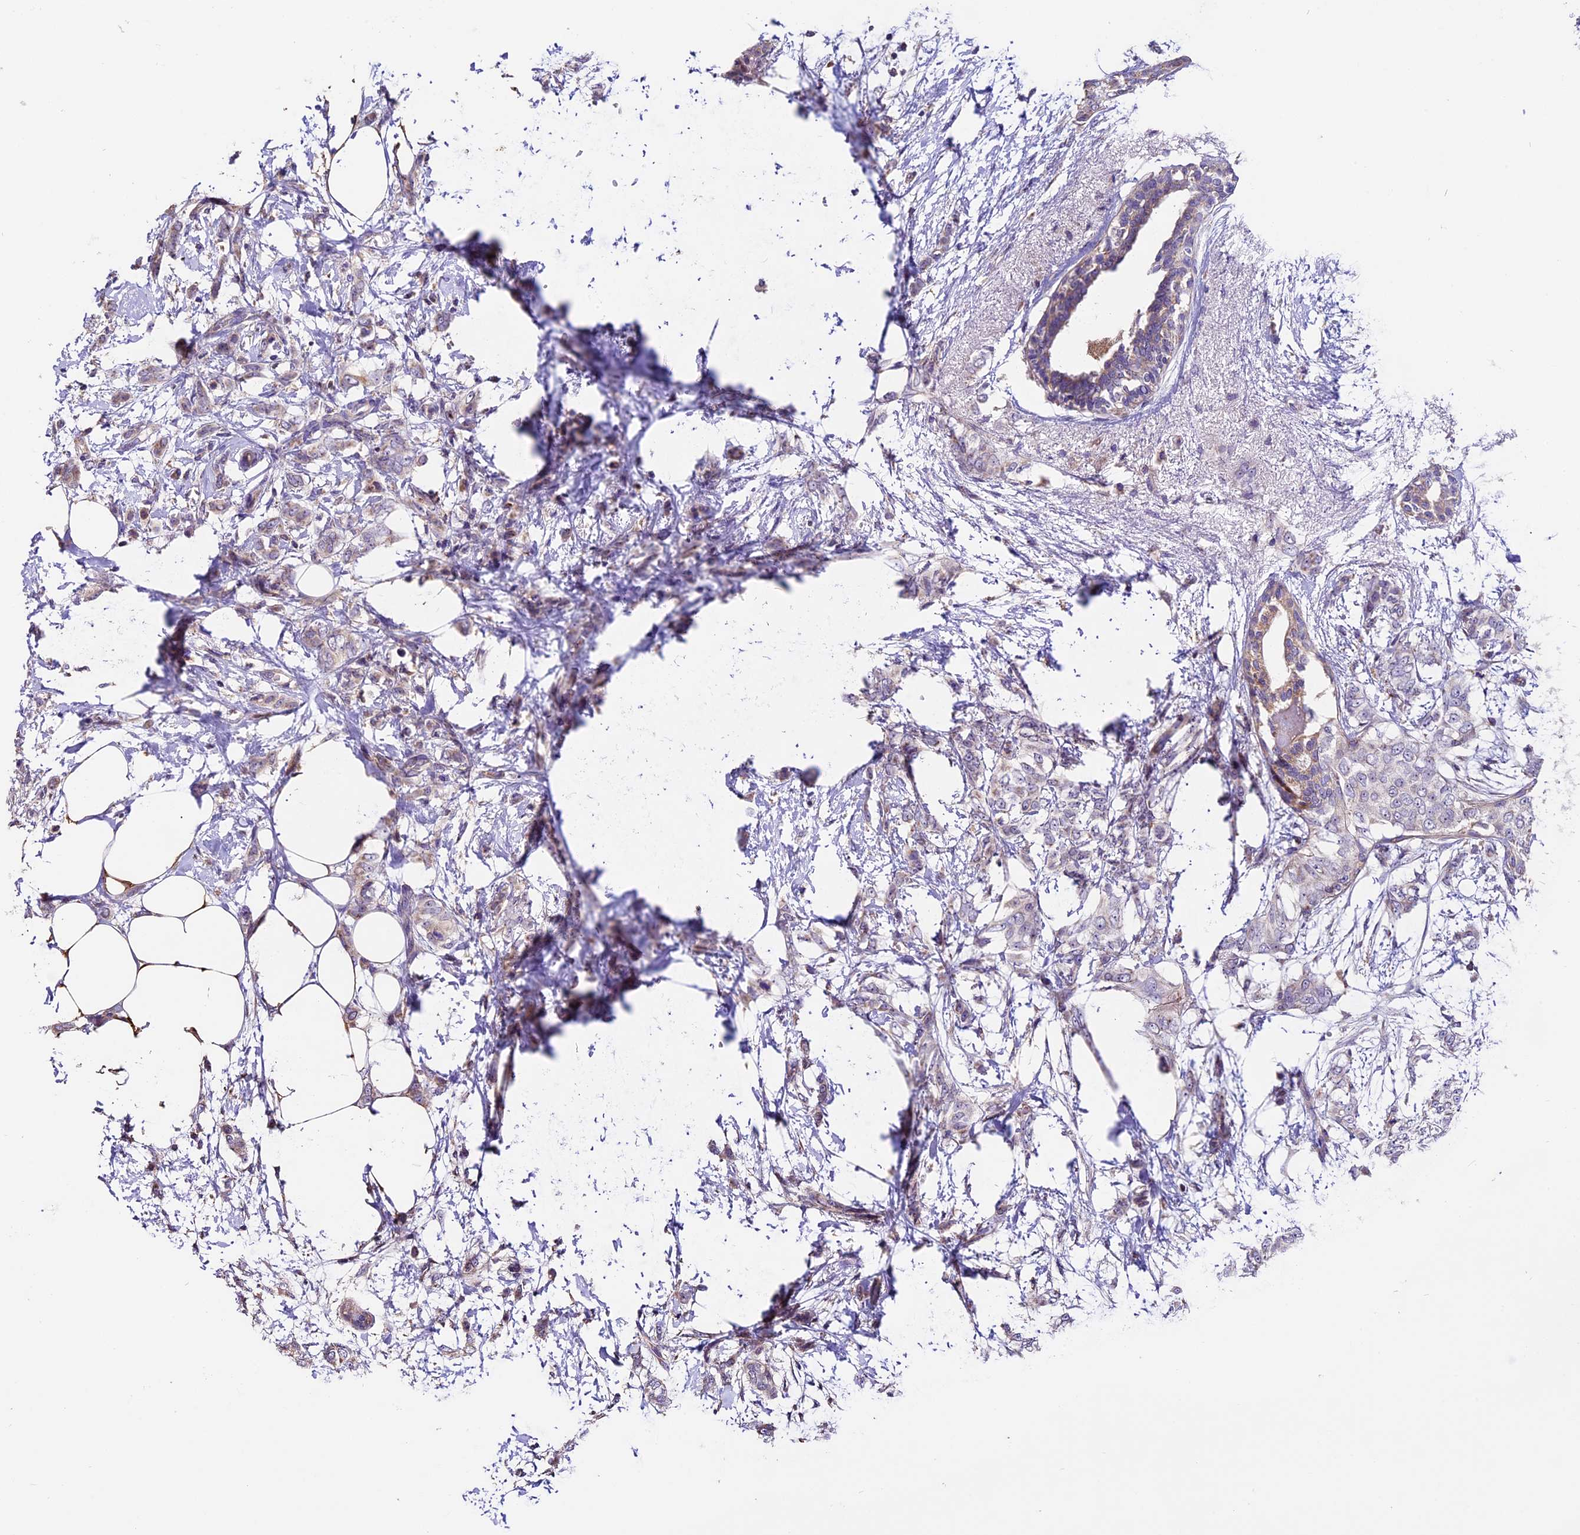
{"staining": {"intensity": "weak", "quantity": "<25%", "location": "cytoplasmic/membranous"}, "tissue": "breast cancer", "cell_type": "Tumor cells", "image_type": "cancer", "snomed": [{"axis": "morphology", "description": "Duct carcinoma"}, {"axis": "topography", "description": "Breast"}], "caption": "This photomicrograph is of breast intraductal carcinoma stained with immunohistochemistry (IHC) to label a protein in brown with the nuclei are counter-stained blue. There is no staining in tumor cells.", "gene": "DDX28", "patient": {"sex": "female", "age": 72}}